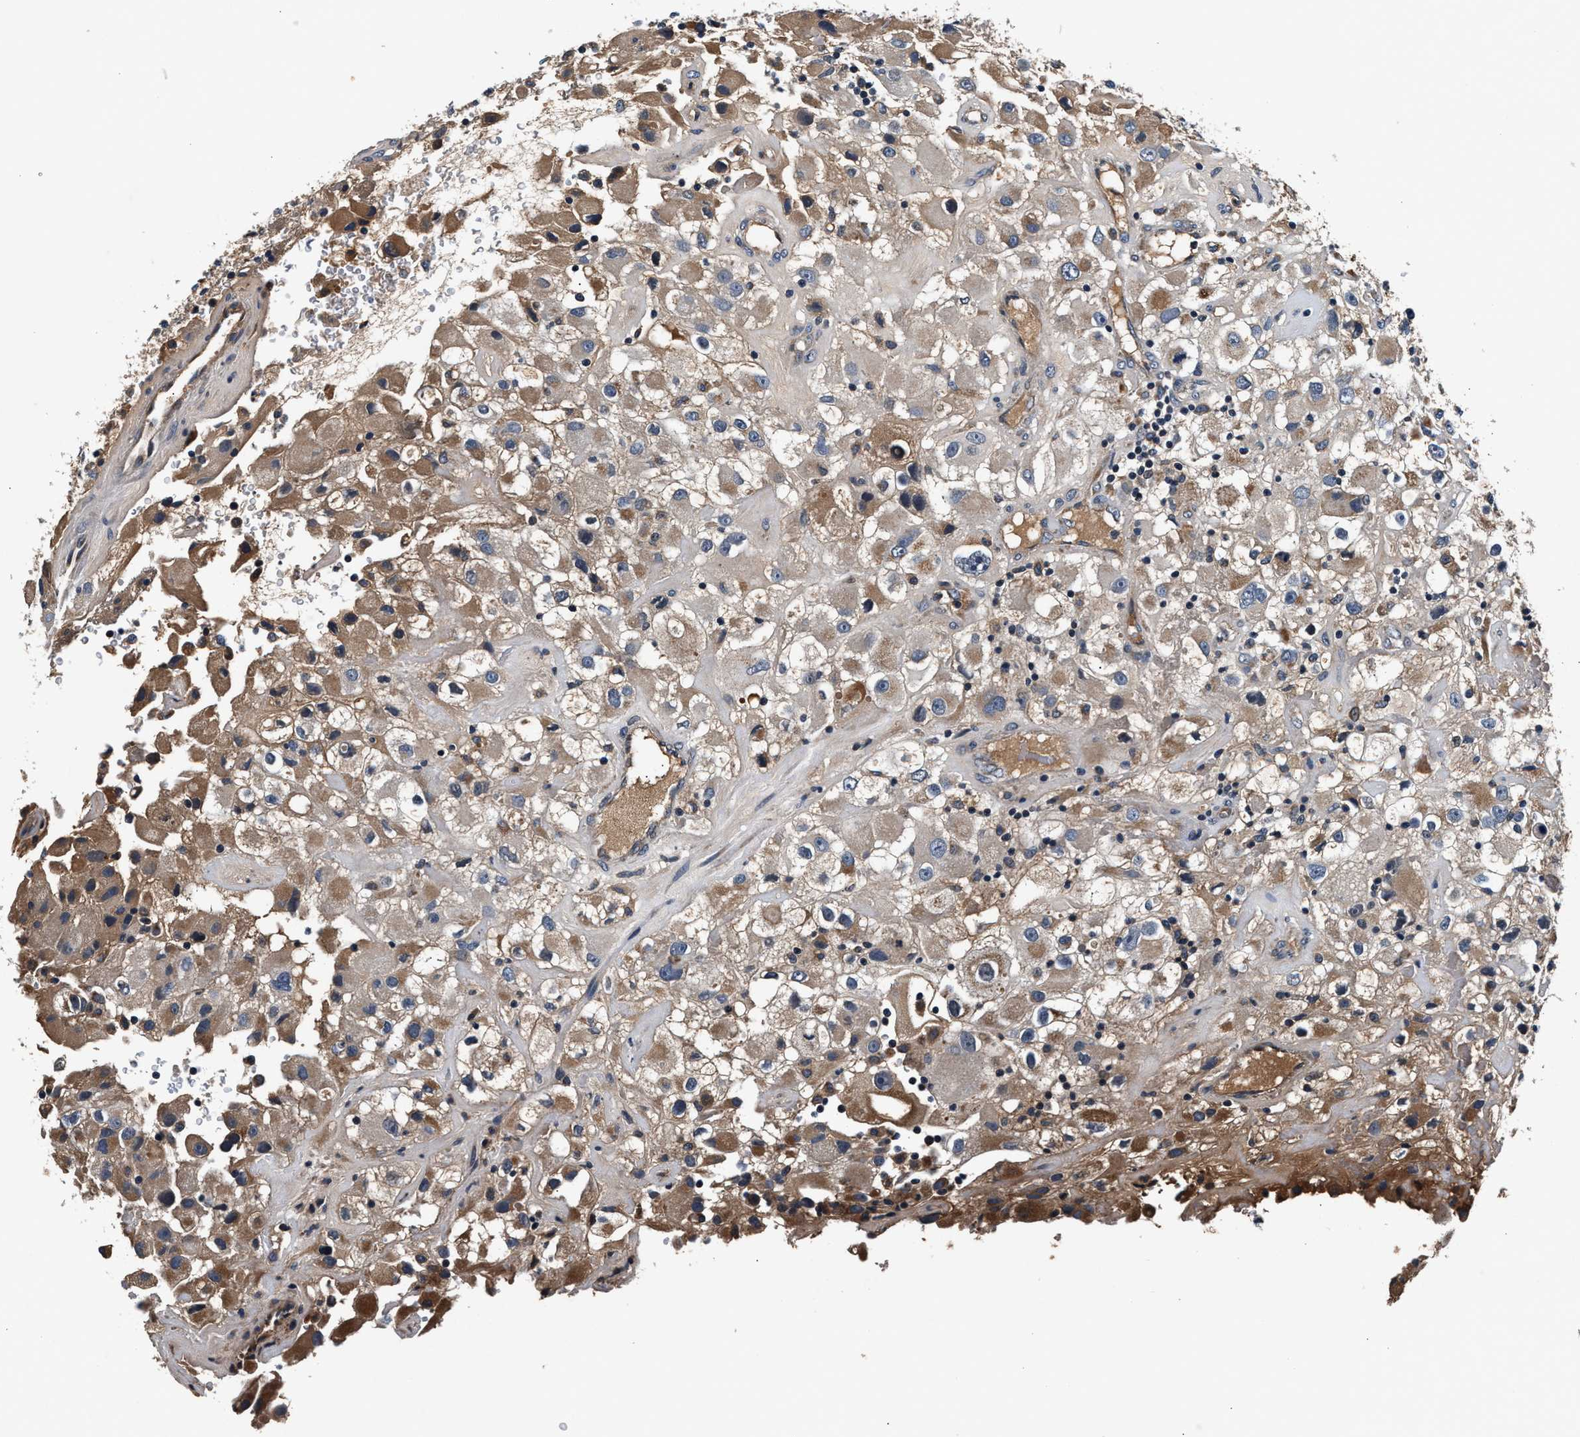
{"staining": {"intensity": "moderate", "quantity": "25%-75%", "location": "cytoplasmic/membranous"}, "tissue": "renal cancer", "cell_type": "Tumor cells", "image_type": "cancer", "snomed": [{"axis": "morphology", "description": "Adenocarcinoma, NOS"}, {"axis": "topography", "description": "Kidney"}], "caption": "Protein staining demonstrates moderate cytoplasmic/membranous positivity in approximately 25%-75% of tumor cells in adenocarcinoma (renal). (DAB (3,3'-diaminobenzidine) IHC with brightfield microscopy, high magnification).", "gene": "IMMT", "patient": {"sex": "female", "age": 52}}